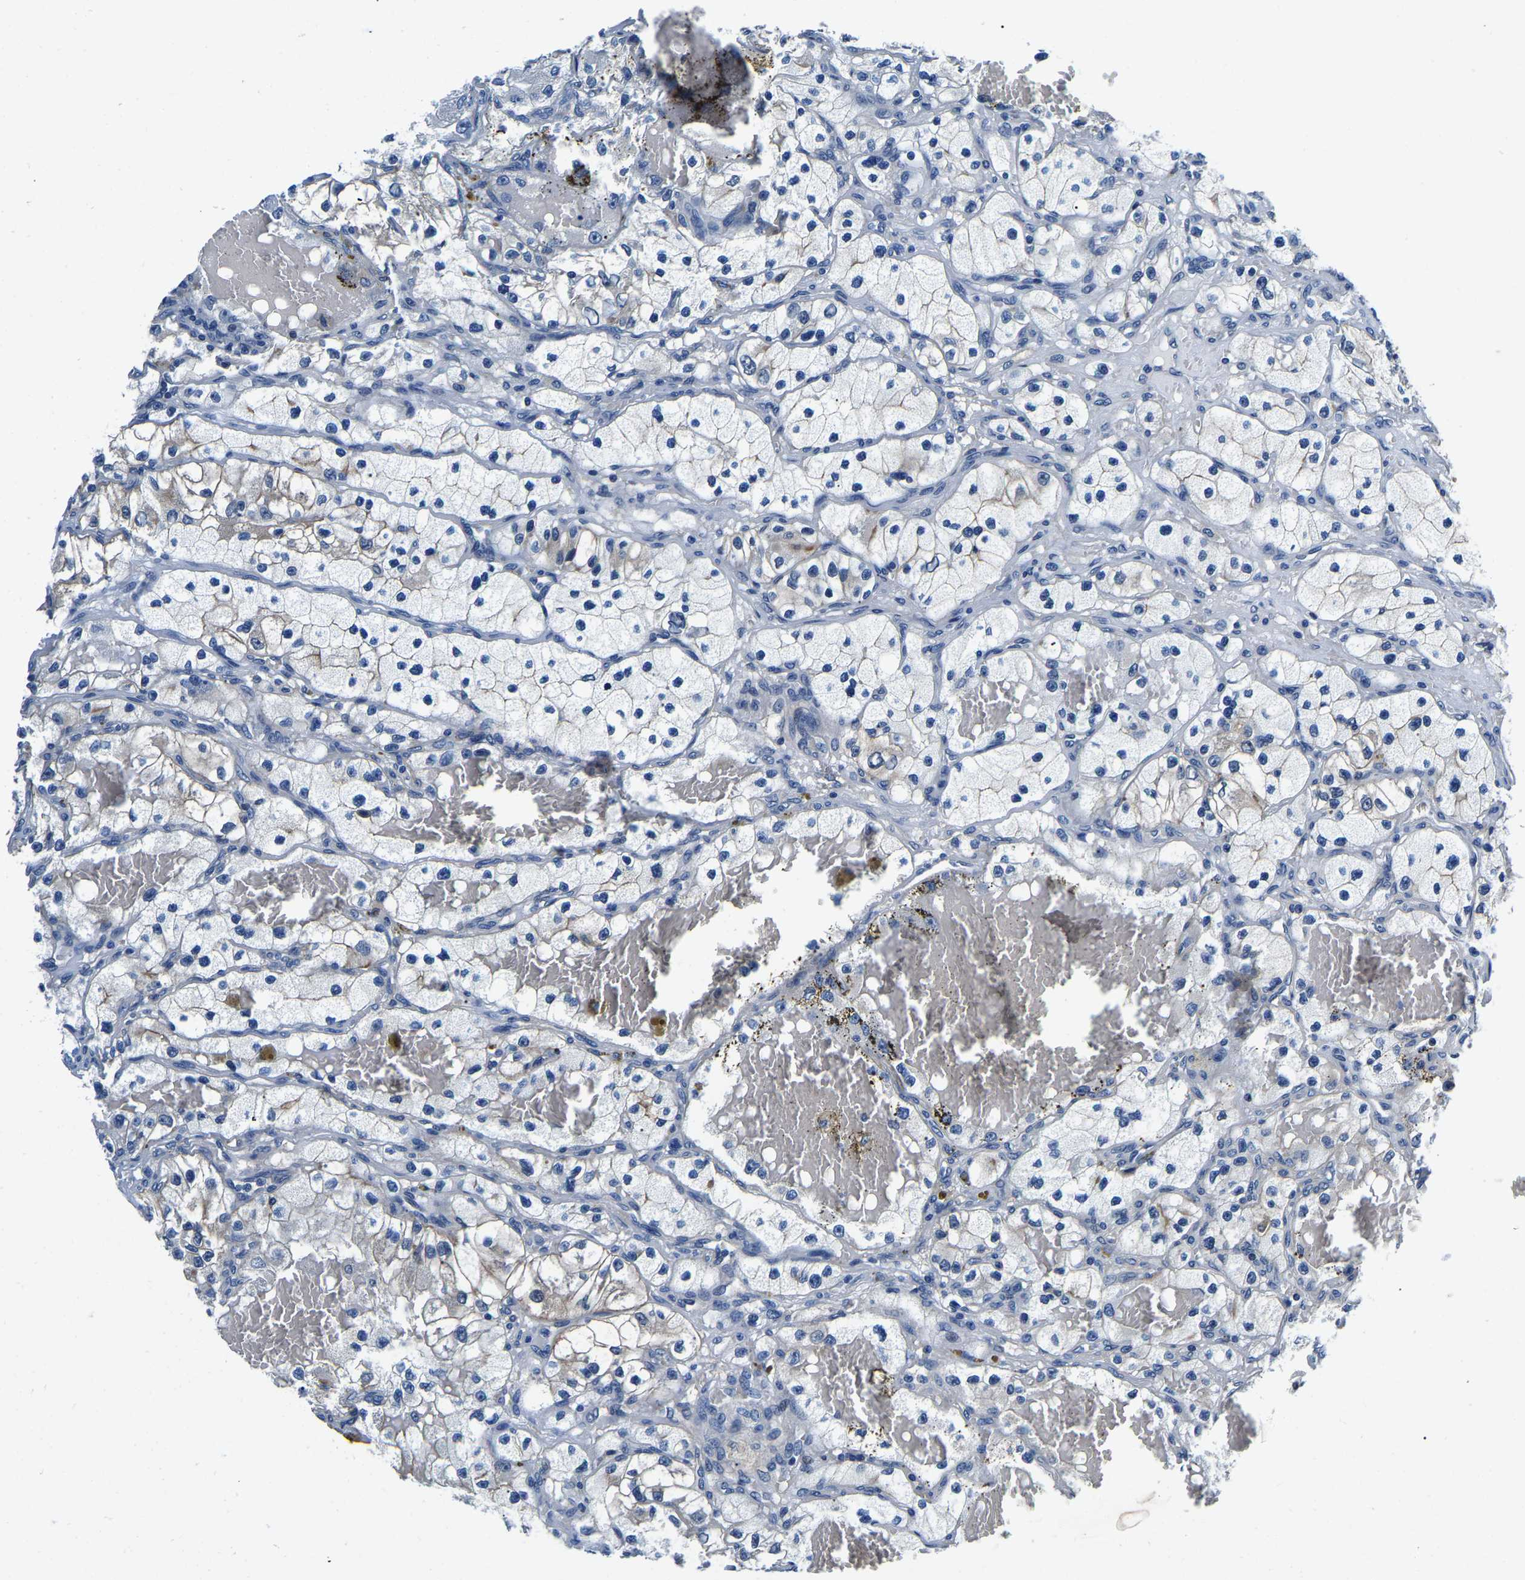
{"staining": {"intensity": "weak", "quantity": "<25%", "location": "cytoplasmic/membranous"}, "tissue": "renal cancer", "cell_type": "Tumor cells", "image_type": "cancer", "snomed": [{"axis": "morphology", "description": "Adenocarcinoma, NOS"}, {"axis": "topography", "description": "Kidney"}], "caption": "This is an immunohistochemistry micrograph of renal cancer. There is no positivity in tumor cells.", "gene": "ACO1", "patient": {"sex": "female", "age": 57}}